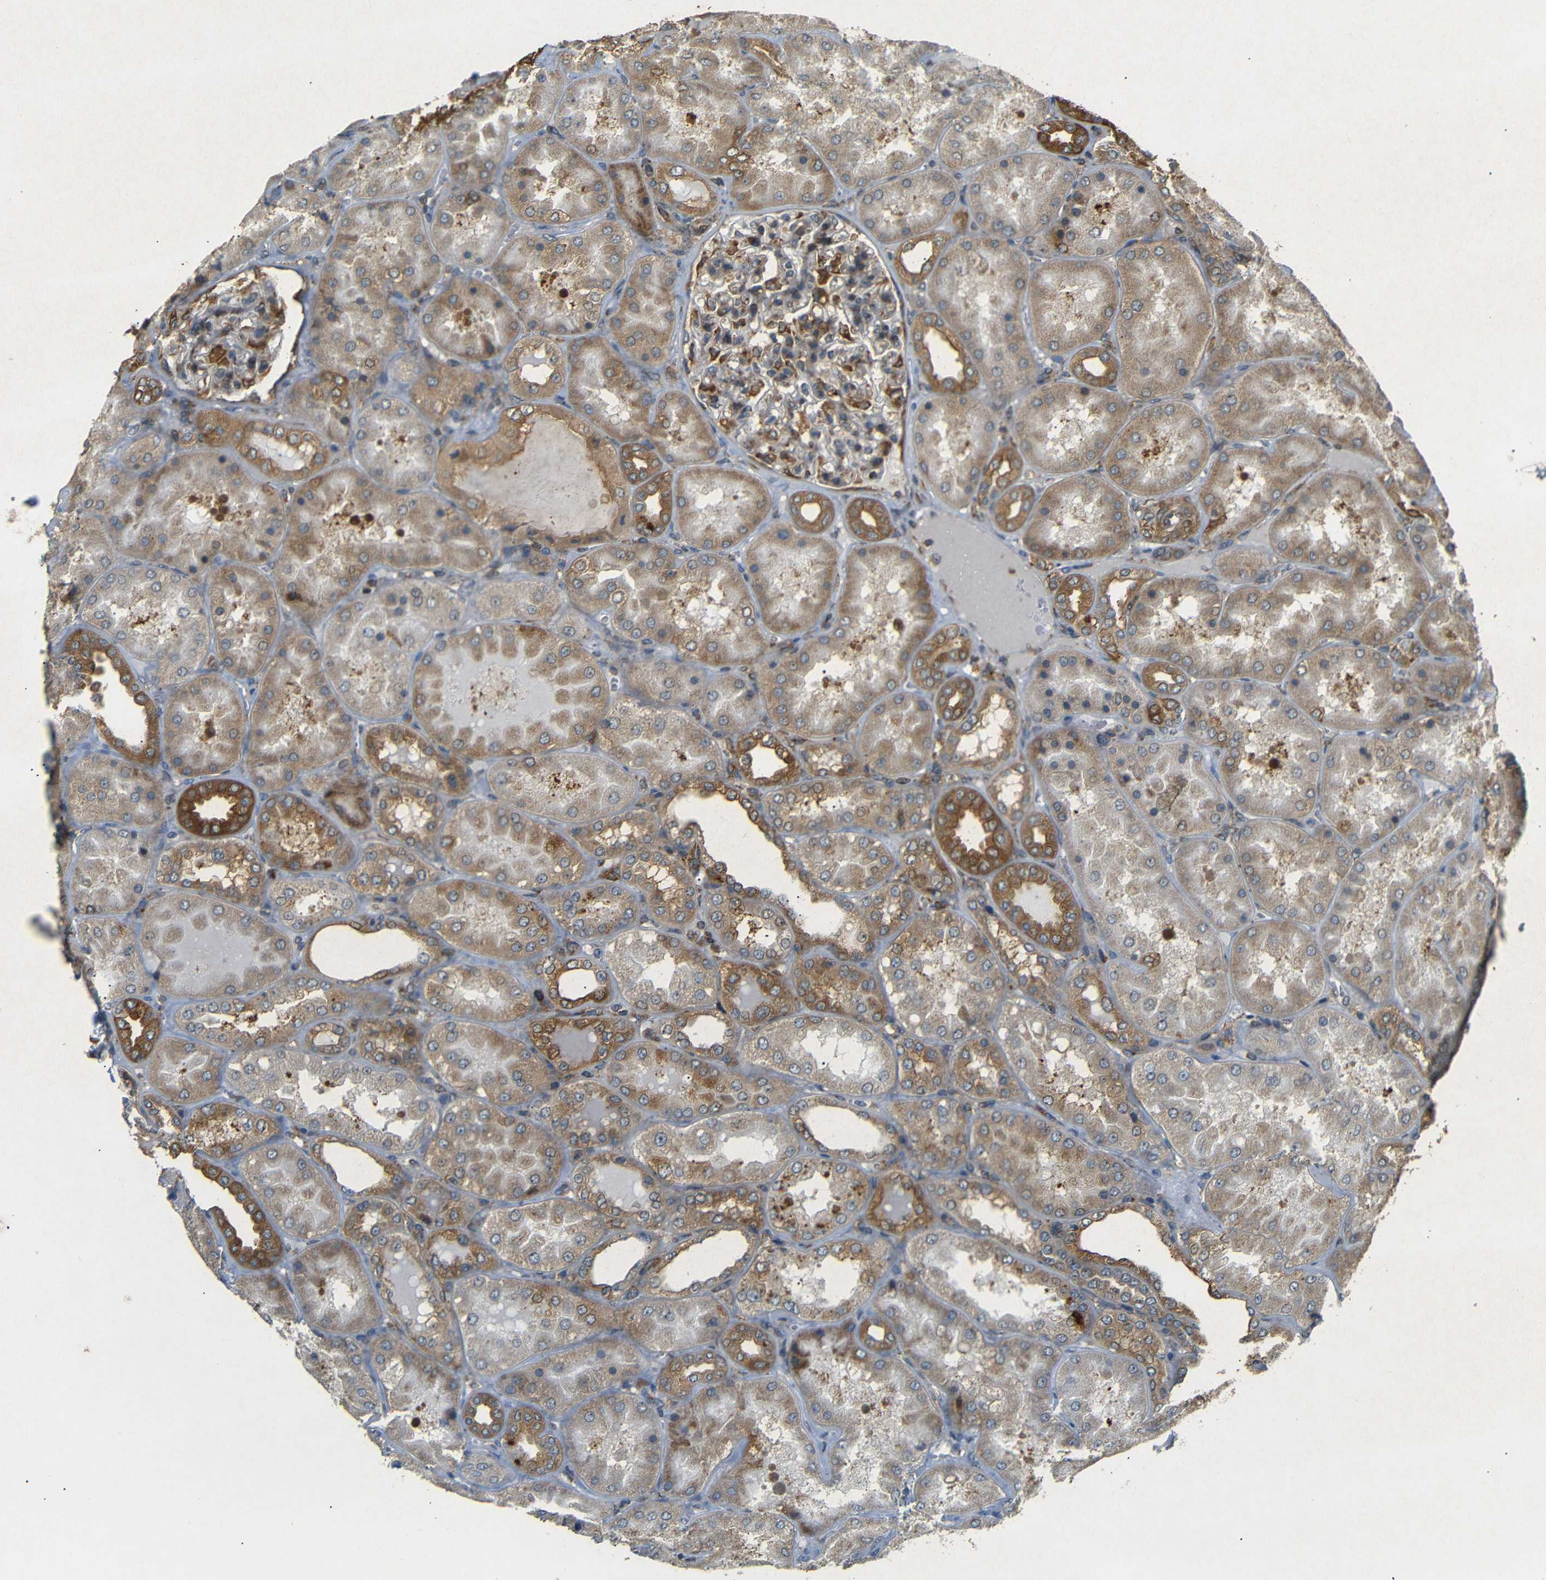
{"staining": {"intensity": "moderate", "quantity": "25%-75%", "location": "cytoplasmic/membranous"}, "tissue": "kidney", "cell_type": "Cells in glomeruli", "image_type": "normal", "snomed": [{"axis": "morphology", "description": "Normal tissue, NOS"}, {"axis": "topography", "description": "Kidney"}], "caption": "Cells in glomeruli show medium levels of moderate cytoplasmic/membranous expression in about 25%-75% of cells in benign human kidney.", "gene": "BTF3", "patient": {"sex": "female", "age": 56}}